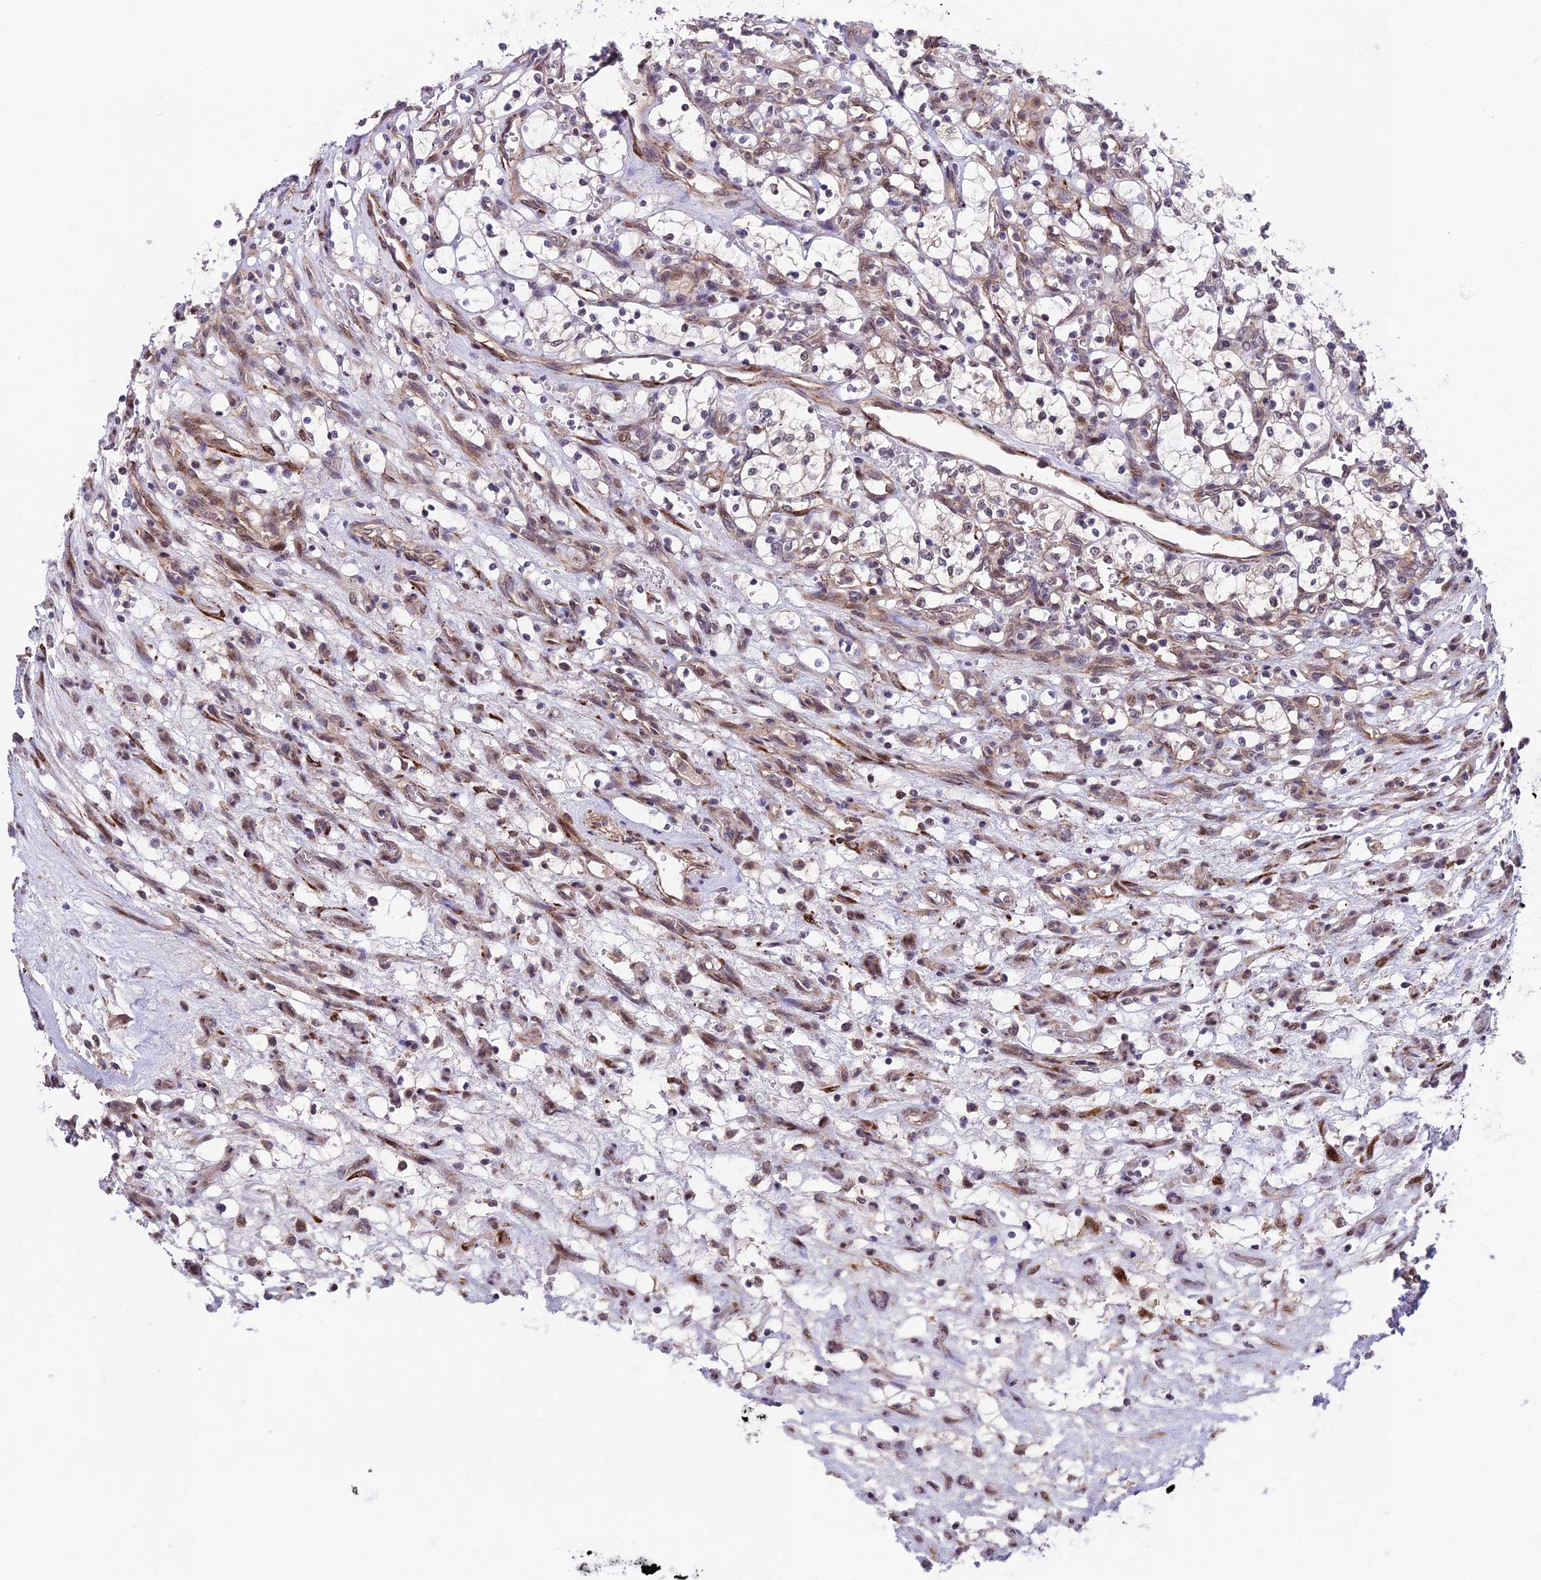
{"staining": {"intensity": "negative", "quantity": "none", "location": "none"}, "tissue": "renal cancer", "cell_type": "Tumor cells", "image_type": "cancer", "snomed": [{"axis": "morphology", "description": "Adenocarcinoma, NOS"}, {"axis": "topography", "description": "Kidney"}], "caption": "The photomicrograph displays no staining of tumor cells in renal adenocarcinoma.", "gene": "SIPA1L3", "patient": {"sex": "female", "age": 69}}